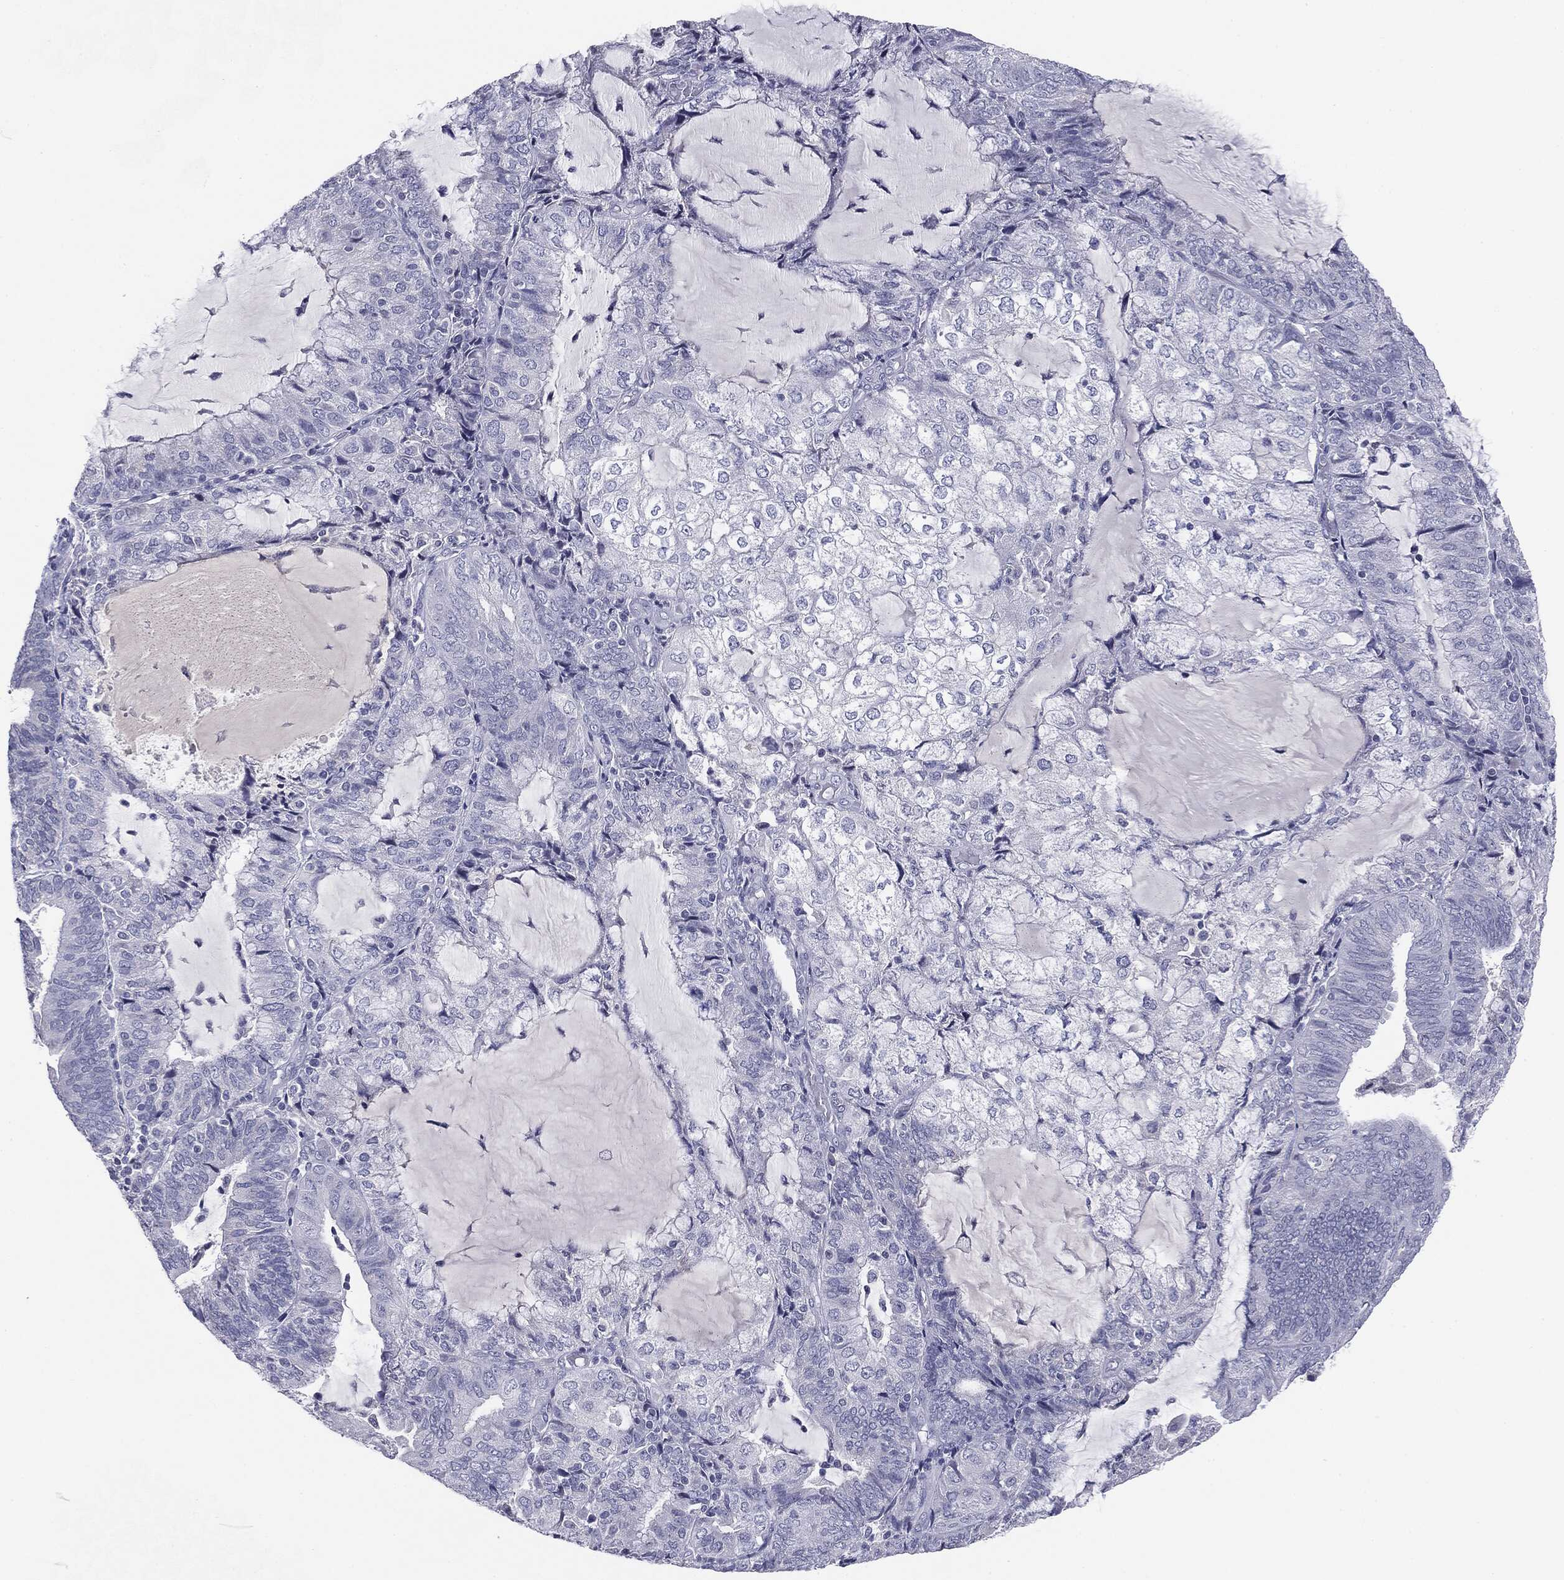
{"staining": {"intensity": "negative", "quantity": "none", "location": "none"}, "tissue": "endometrial cancer", "cell_type": "Tumor cells", "image_type": "cancer", "snomed": [{"axis": "morphology", "description": "Adenocarcinoma, NOS"}, {"axis": "topography", "description": "Endometrium"}], "caption": "An IHC histopathology image of endometrial cancer is shown. There is no staining in tumor cells of endometrial cancer. (DAB immunohistochemistry, high magnification).", "gene": "SERPINB4", "patient": {"sex": "female", "age": 81}}